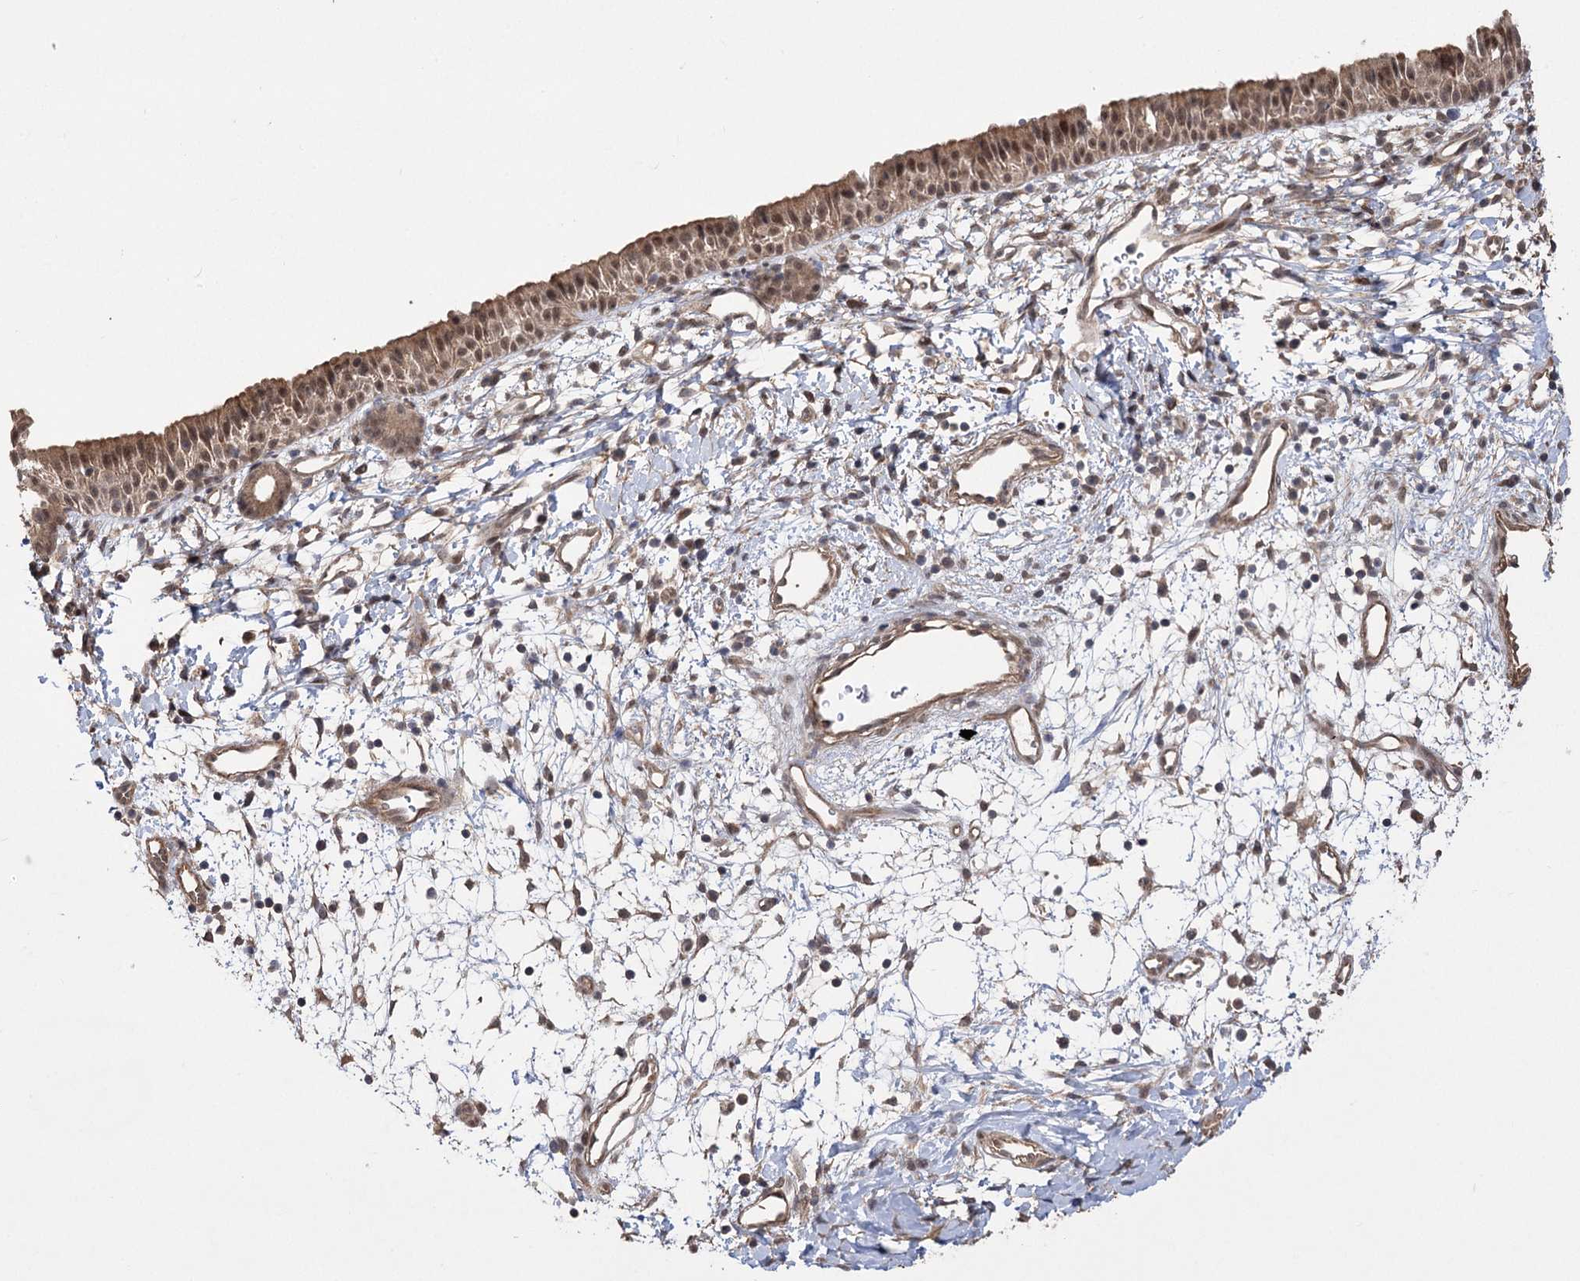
{"staining": {"intensity": "moderate", "quantity": ">75%", "location": "cytoplasmic/membranous,nuclear"}, "tissue": "nasopharynx", "cell_type": "Respiratory epithelial cells", "image_type": "normal", "snomed": [{"axis": "morphology", "description": "Normal tissue, NOS"}, {"axis": "topography", "description": "Nasopharynx"}], "caption": "Nasopharynx stained with DAB (3,3'-diaminobenzidine) IHC reveals medium levels of moderate cytoplasmic/membranous,nuclear staining in approximately >75% of respiratory epithelial cells. (IHC, brightfield microscopy, high magnification).", "gene": "TENM2", "patient": {"sex": "male", "age": 22}}